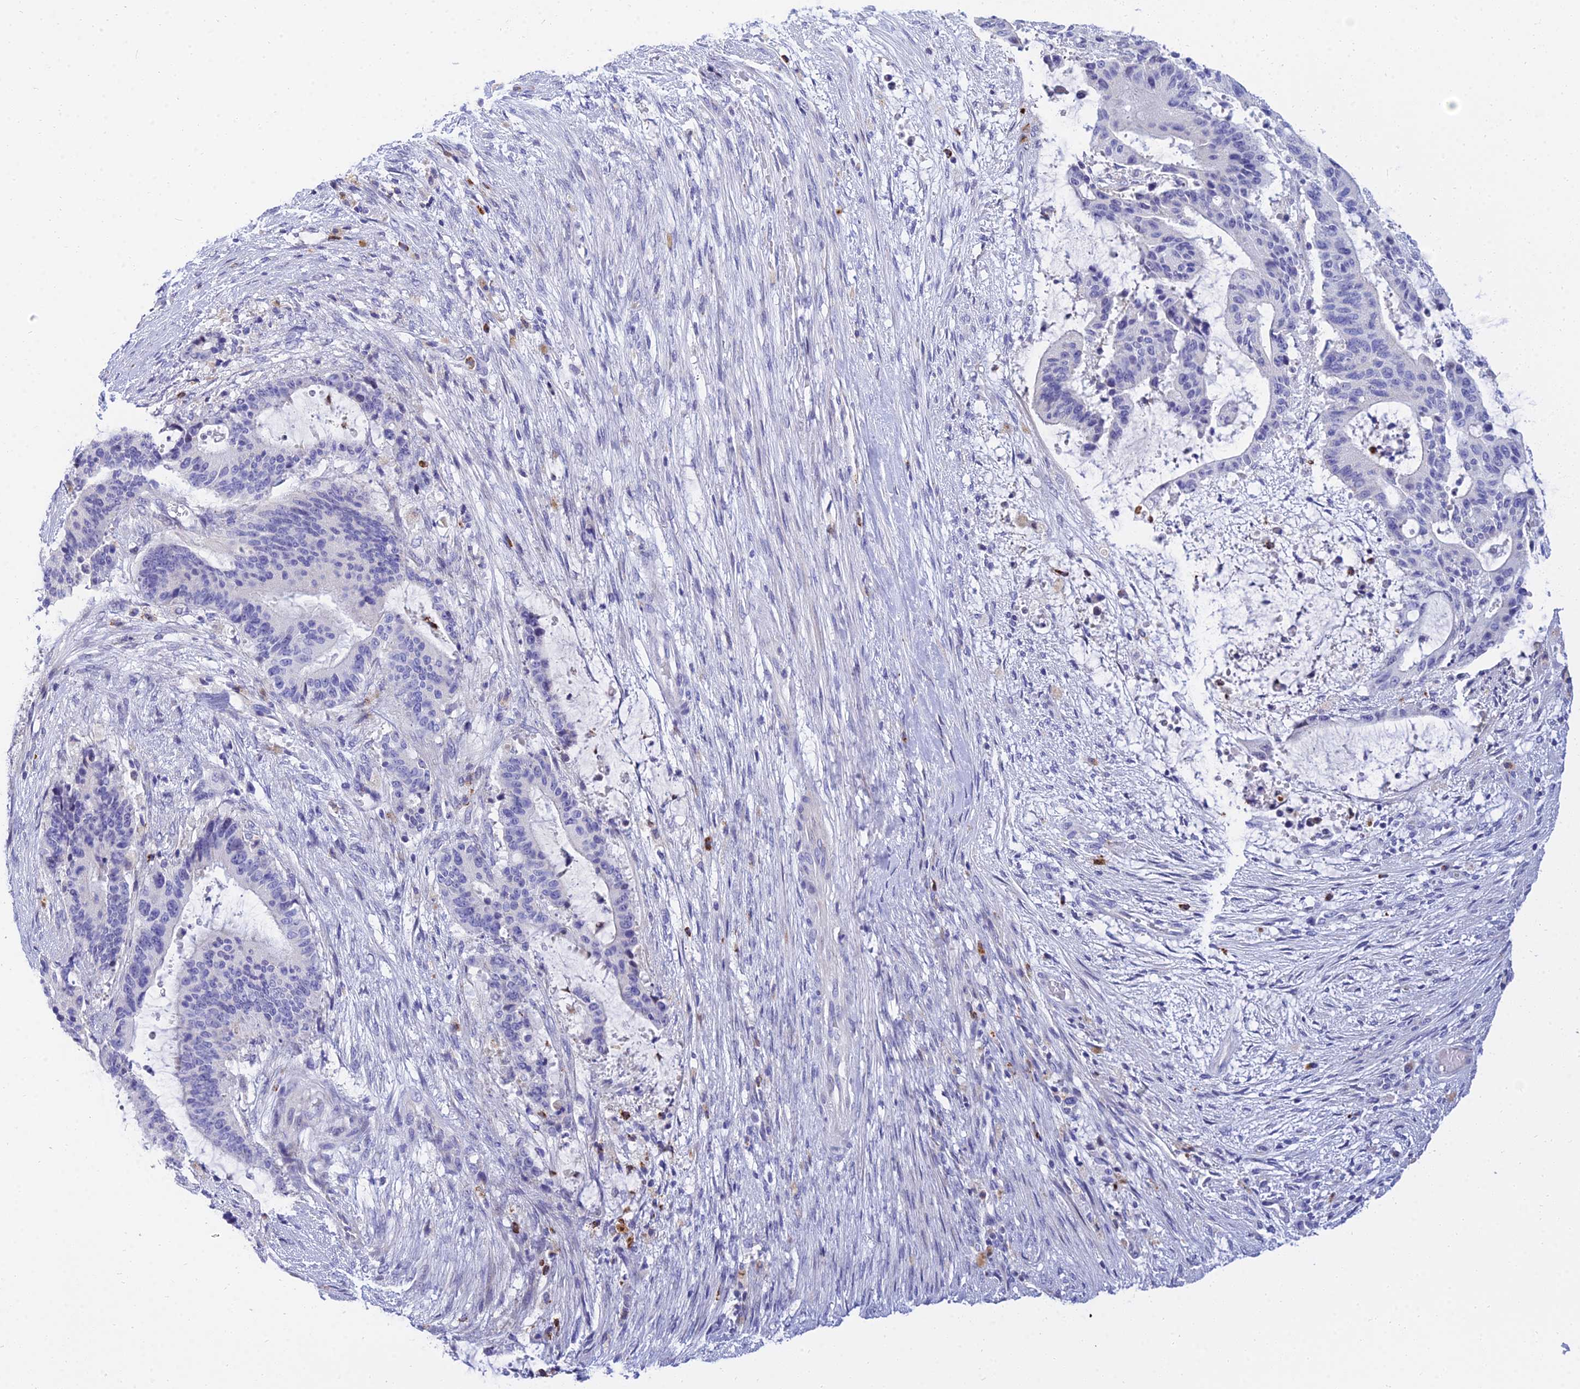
{"staining": {"intensity": "negative", "quantity": "none", "location": "none"}, "tissue": "liver cancer", "cell_type": "Tumor cells", "image_type": "cancer", "snomed": [{"axis": "morphology", "description": "Normal tissue, NOS"}, {"axis": "morphology", "description": "Cholangiocarcinoma"}, {"axis": "topography", "description": "Liver"}, {"axis": "topography", "description": "Peripheral nerve tissue"}], "caption": "Immunohistochemical staining of human liver cancer exhibits no significant expression in tumor cells.", "gene": "VWC2L", "patient": {"sex": "female", "age": 73}}